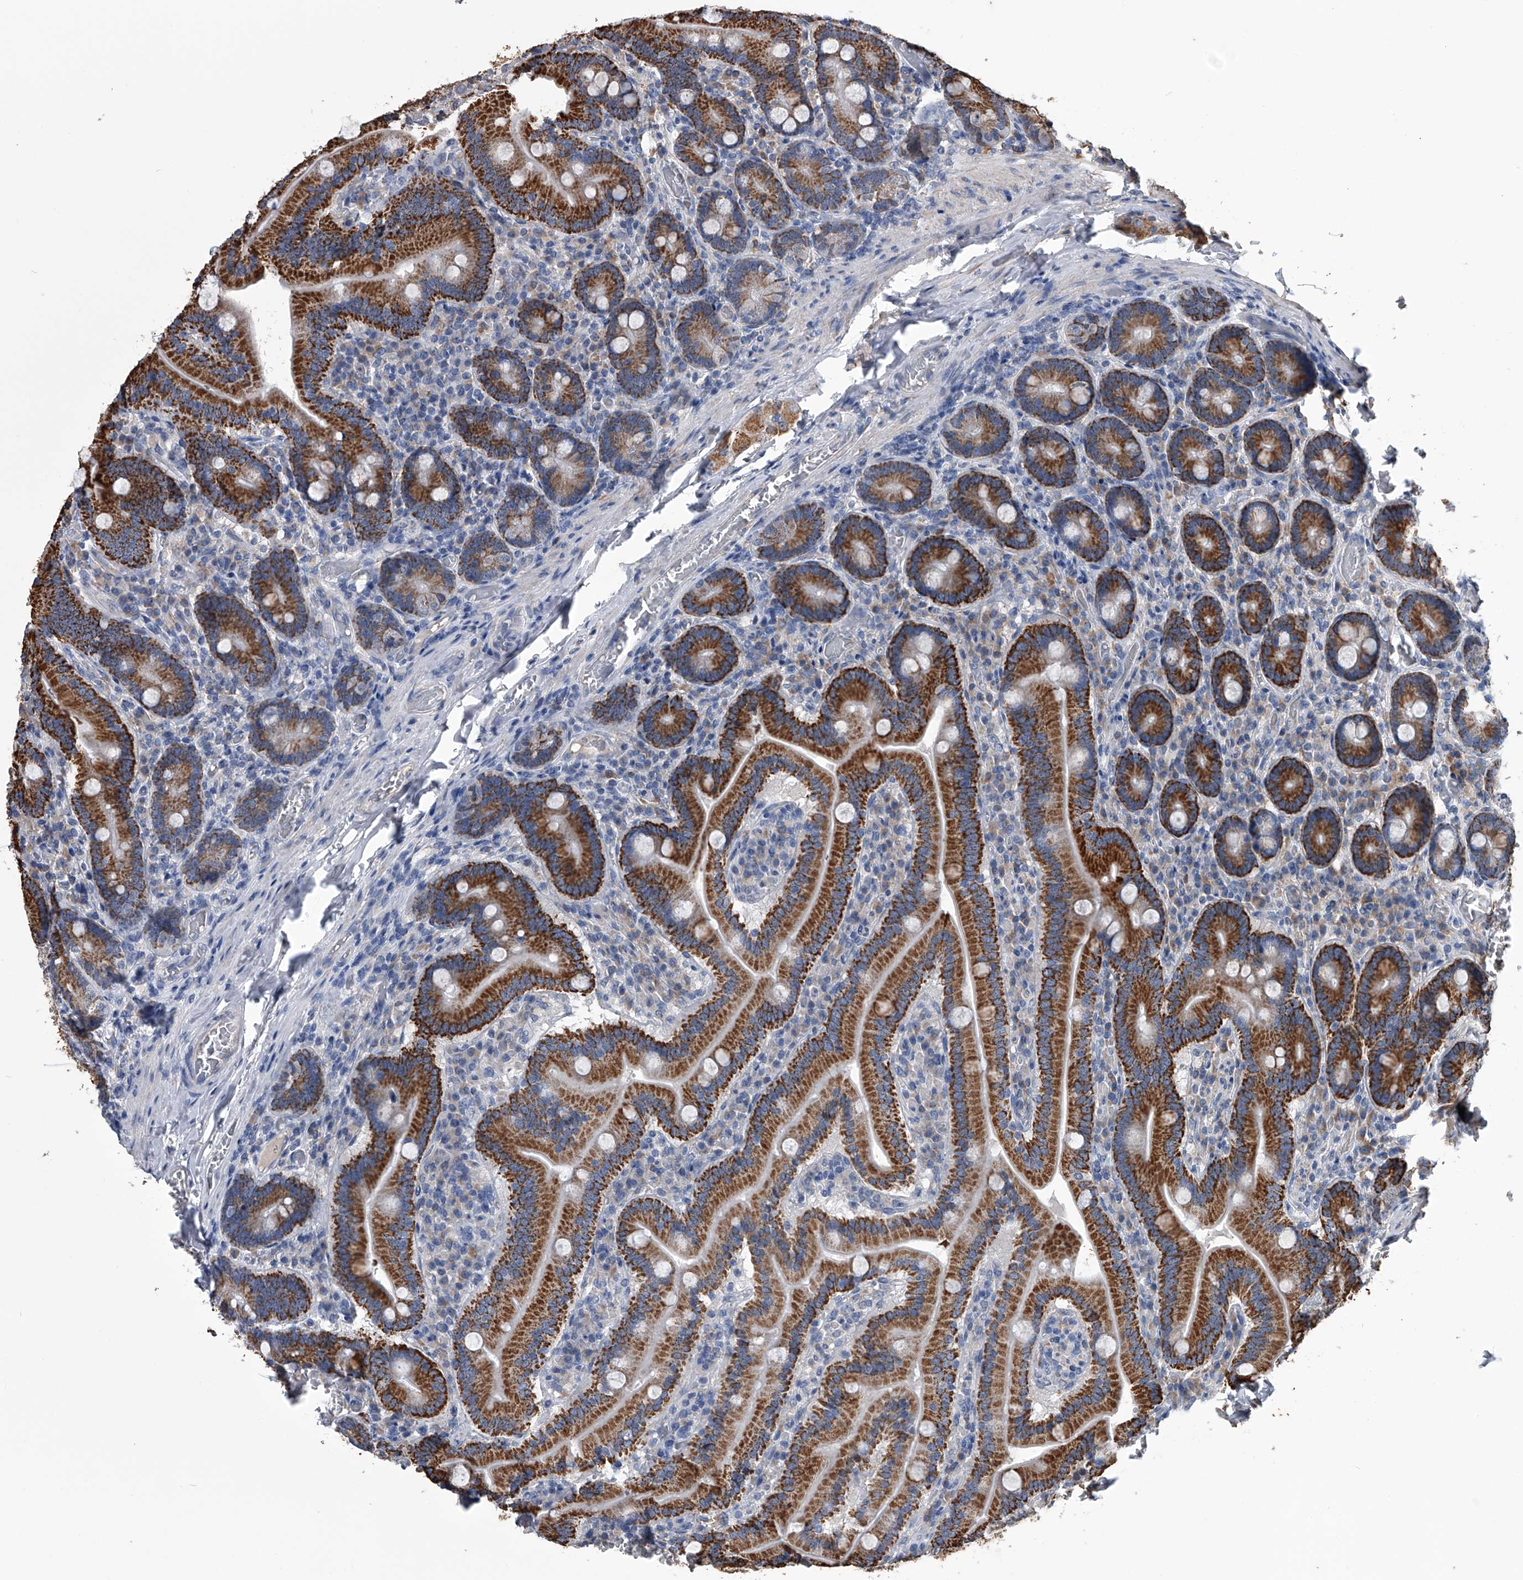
{"staining": {"intensity": "strong", "quantity": ">75%", "location": "cytoplasmic/membranous"}, "tissue": "duodenum", "cell_type": "Glandular cells", "image_type": "normal", "snomed": [{"axis": "morphology", "description": "Normal tissue, NOS"}, {"axis": "topography", "description": "Duodenum"}], "caption": "Immunohistochemistry (IHC) of benign duodenum exhibits high levels of strong cytoplasmic/membranous staining in approximately >75% of glandular cells. Immunohistochemistry stains the protein in brown and the nuclei are stained blue.", "gene": "OAT", "patient": {"sex": "female", "age": 62}}